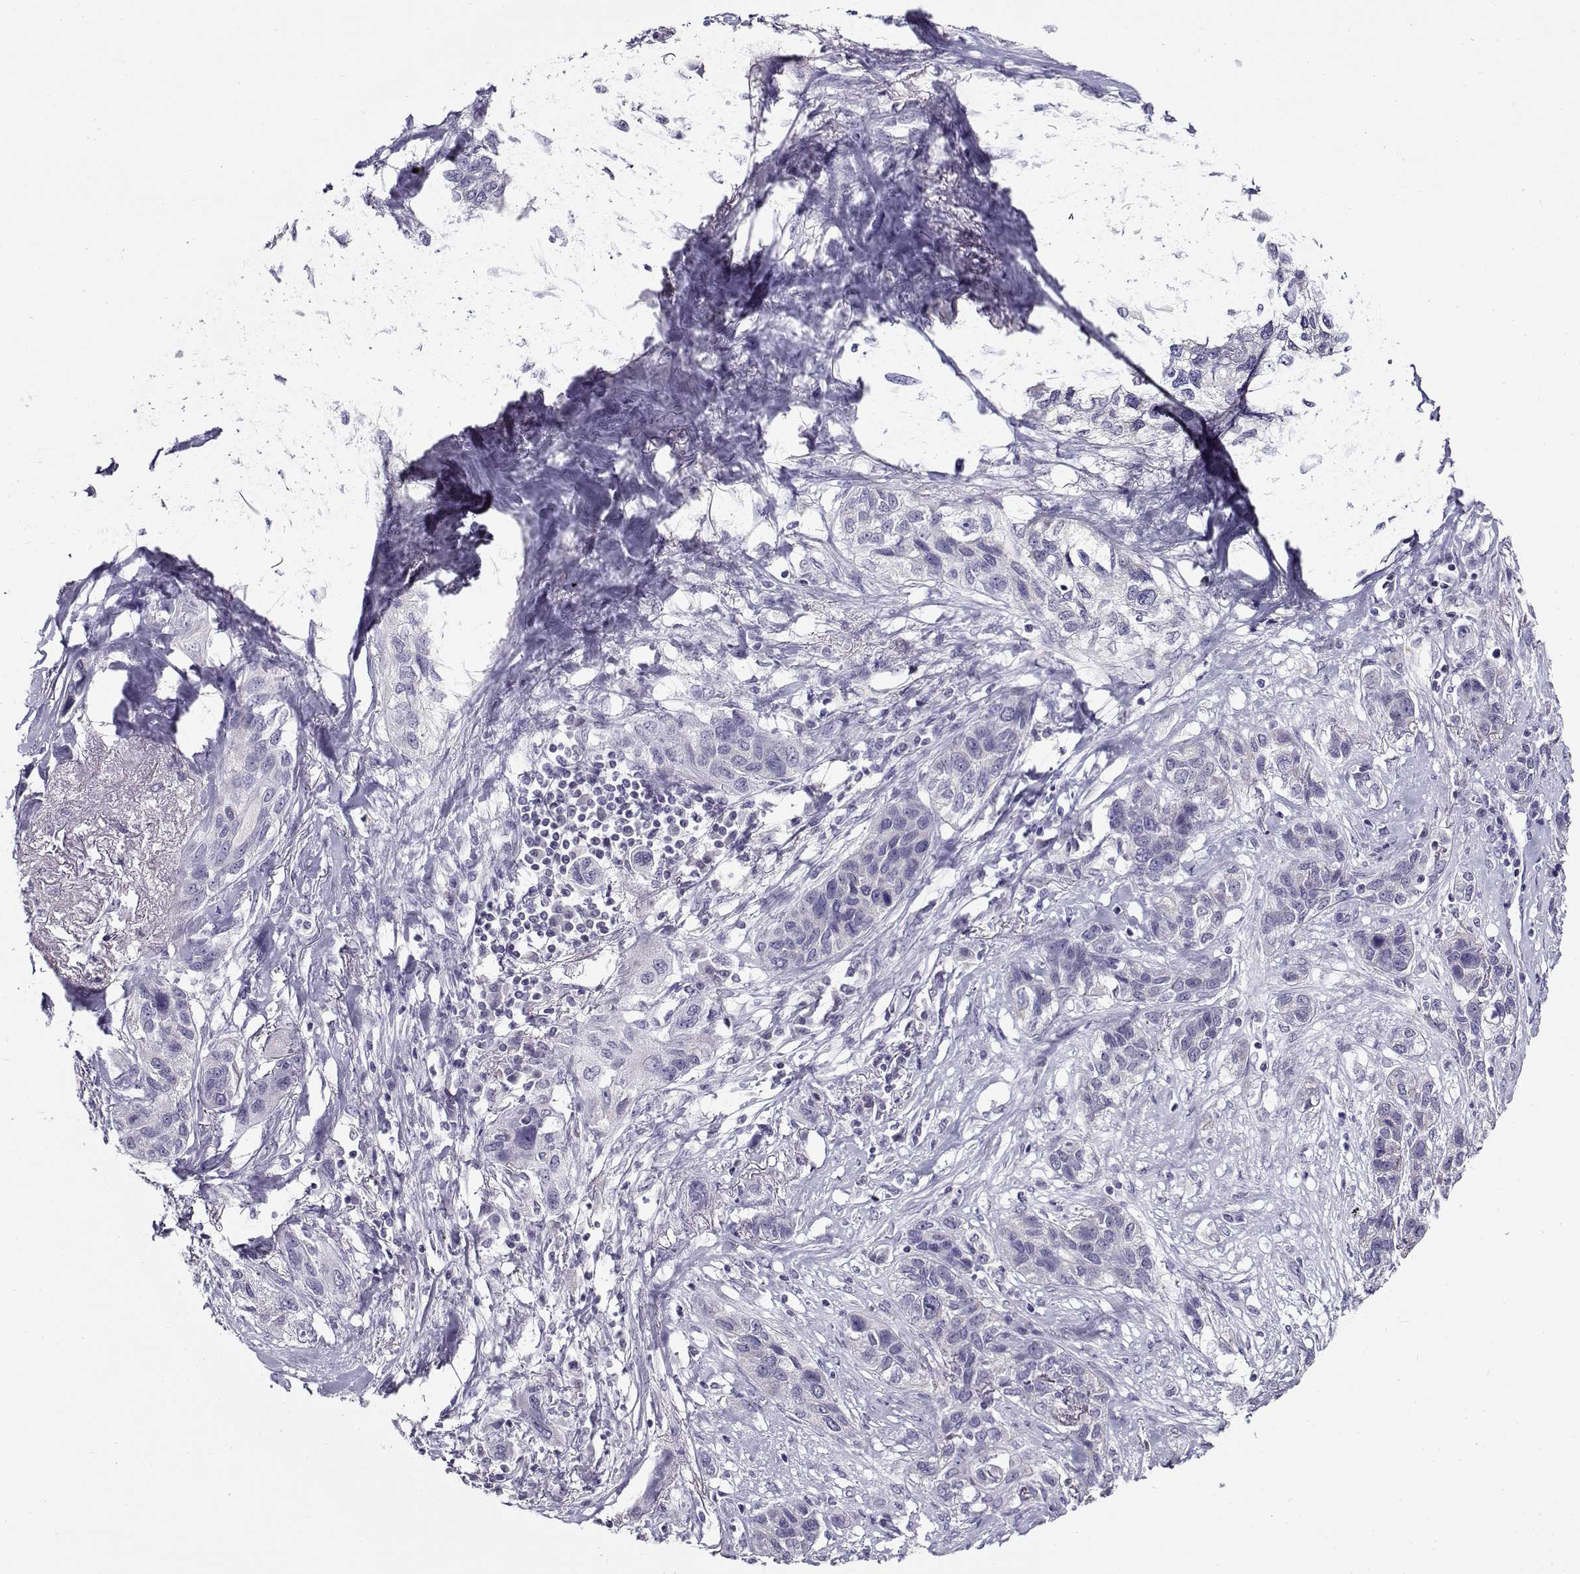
{"staining": {"intensity": "negative", "quantity": "none", "location": "none"}, "tissue": "lung cancer", "cell_type": "Tumor cells", "image_type": "cancer", "snomed": [{"axis": "morphology", "description": "Squamous cell carcinoma, NOS"}, {"axis": "topography", "description": "Lung"}], "caption": "This is an immunohistochemistry histopathology image of squamous cell carcinoma (lung). There is no expression in tumor cells.", "gene": "FEZF1", "patient": {"sex": "female", "age": 70}}